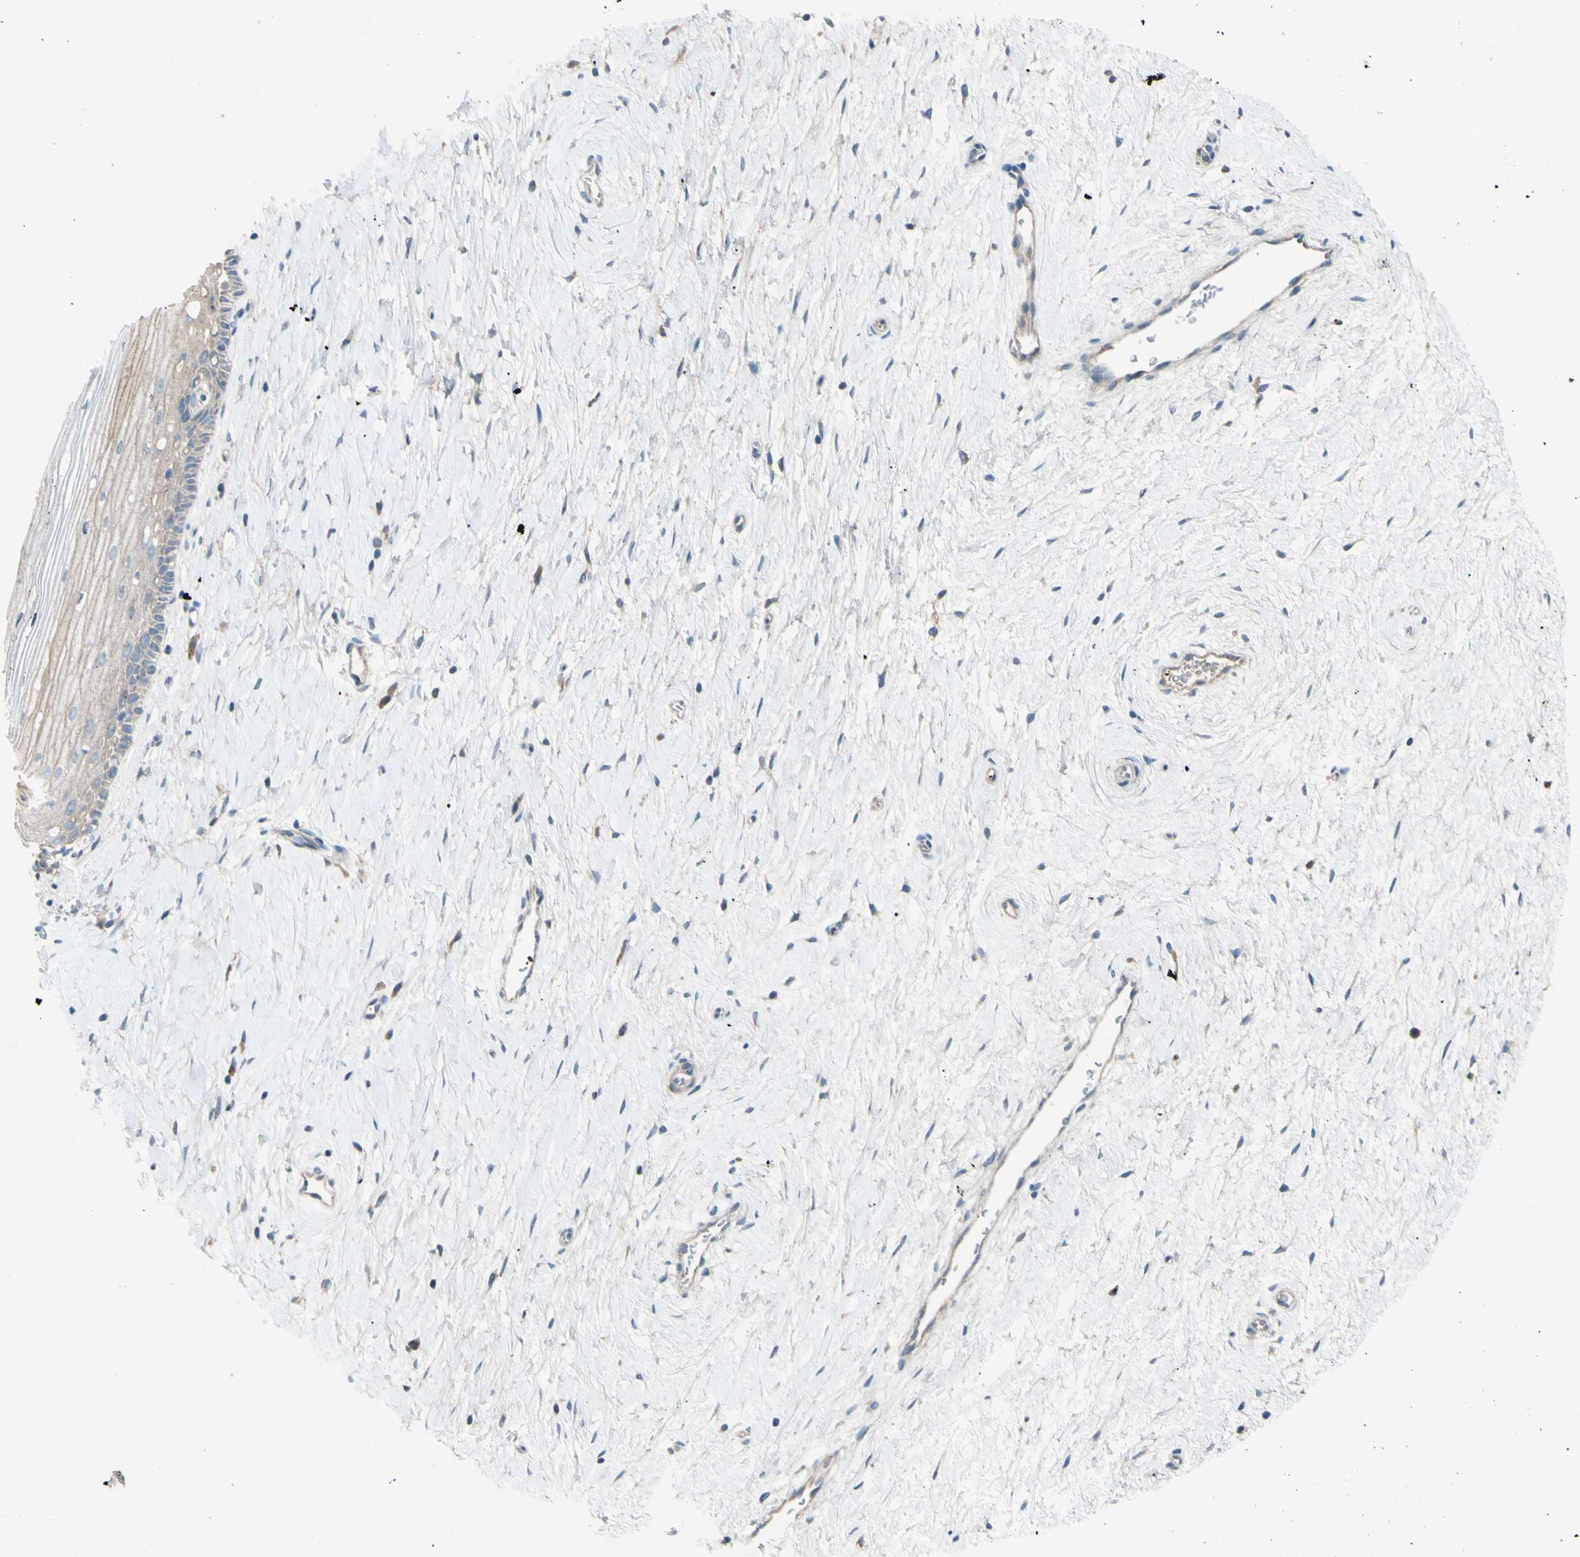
{"staining": {"intensity": "weak", "quantity": "25%-75%", "location": "cytoplasmic/membranous"}, "tissue": "cervix", "cell_type": "Glandular cells", "image_type": "normal", "snomed": [{"axis": "morphology", "description": "Normal tissue, NOS"}, {"axis": "topography", "description": "Cervix"}], "caption": "A micrograph of human cervix stained for a protein displays weak cytoplasmic/membranous brown staining in glandular cells.", "gene": "ATRN", "patient": {"sex": "female", "age": 39}}